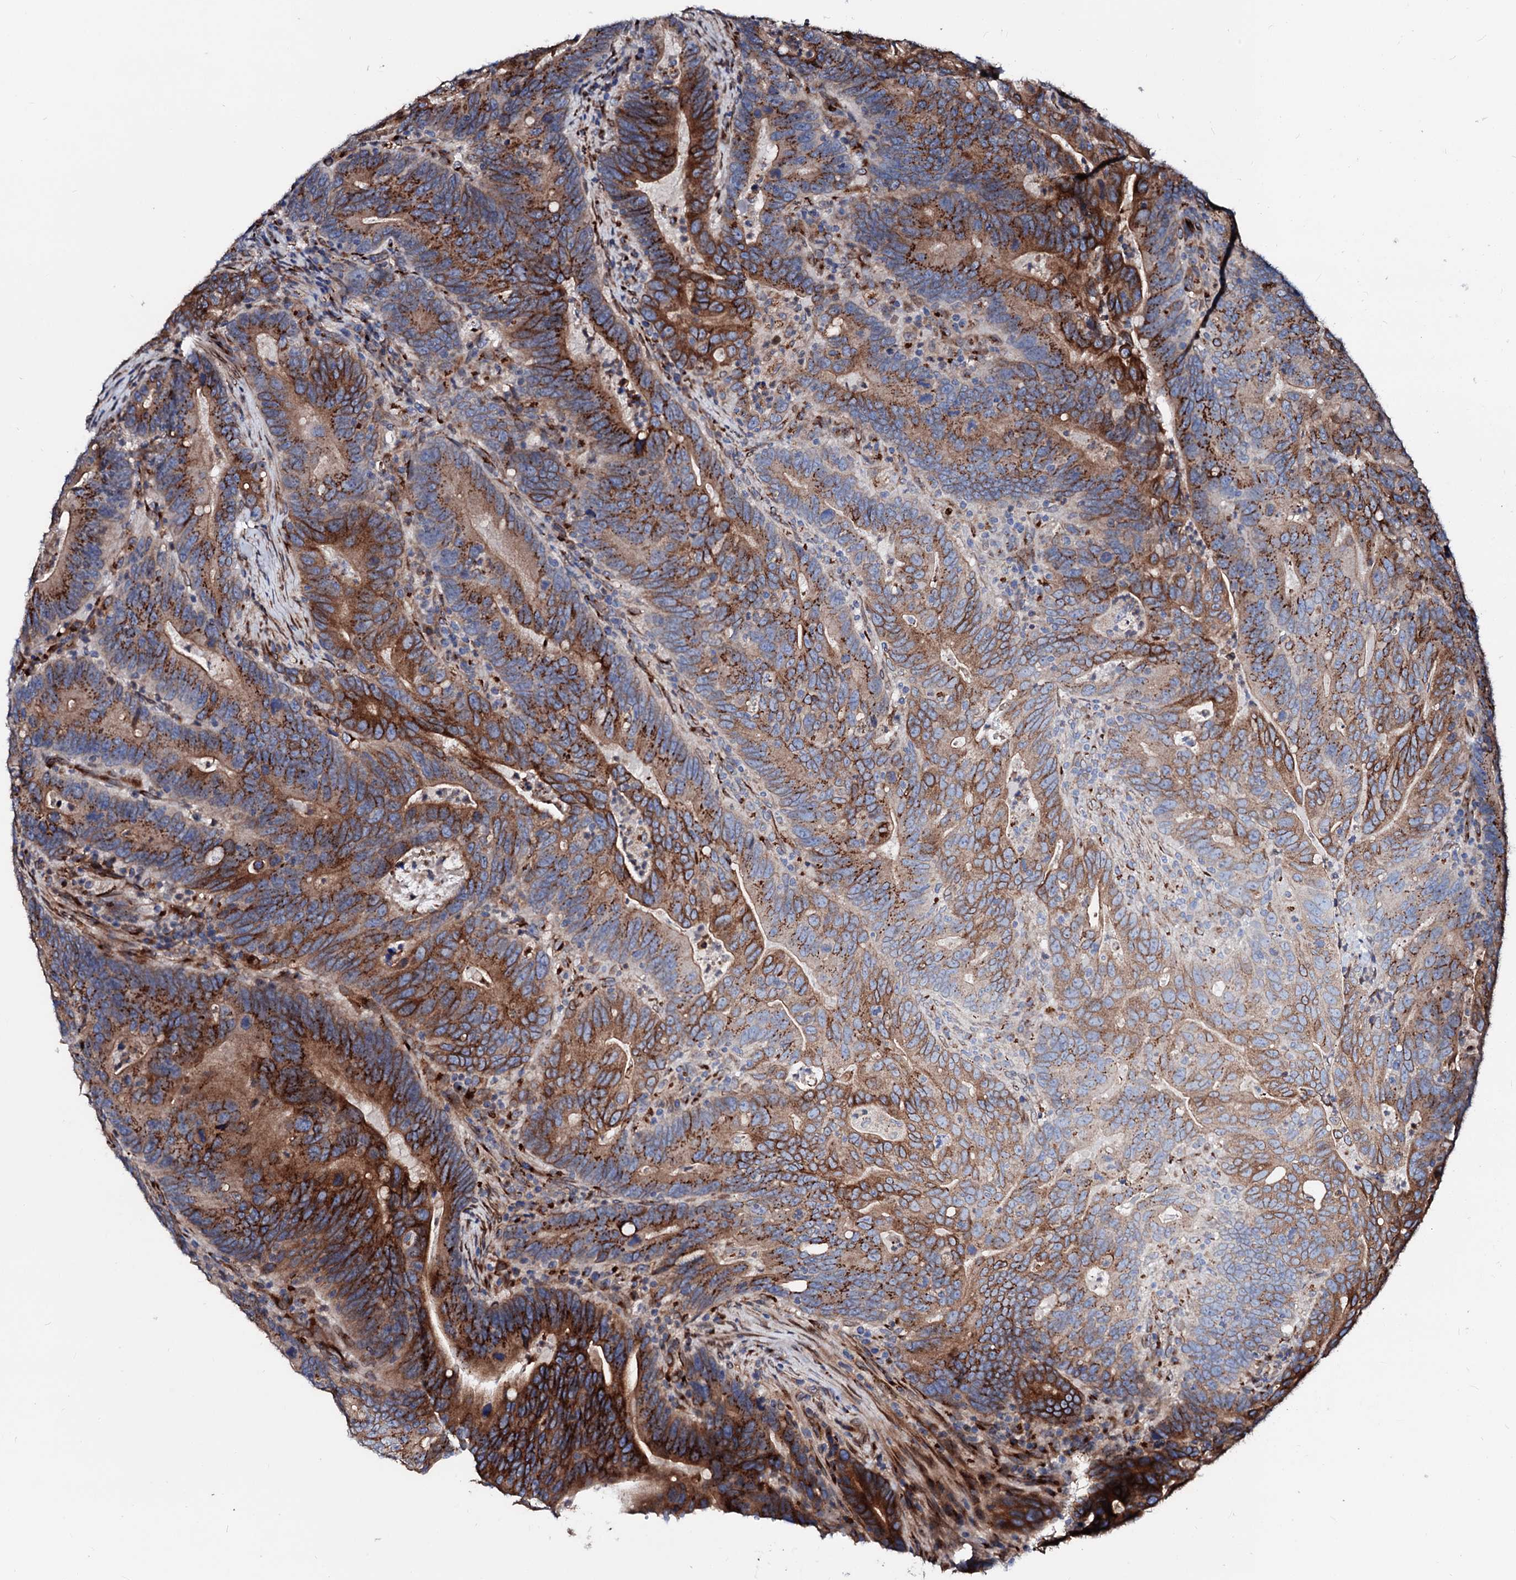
{"staining": {"intensity": "strong", "quantity": ">75%", "location": "cytoplasmic/membranous"}, "tissue": "colorectal cancer", "cell_type": "Tumor cells", "image_type": "cancer", "snomed": [{"axis": "morphology", "description": "Adenocarcinoma, NOS"}, {"axis": "topography", "description": "Colon"}], "caption": "Tumor cells display strong cytoplasmic/membranous staining in approximately >75% of cells in colorectal cancer (adenocarcinoma). (Stains: DAB (3,3'-diaminobenzidine) in brown, nuclei in blue, Microscopy: brightfield microscopy at high magnification).", "gene": "TMCO3", "patient": {"sex": "female", "age": 66}}